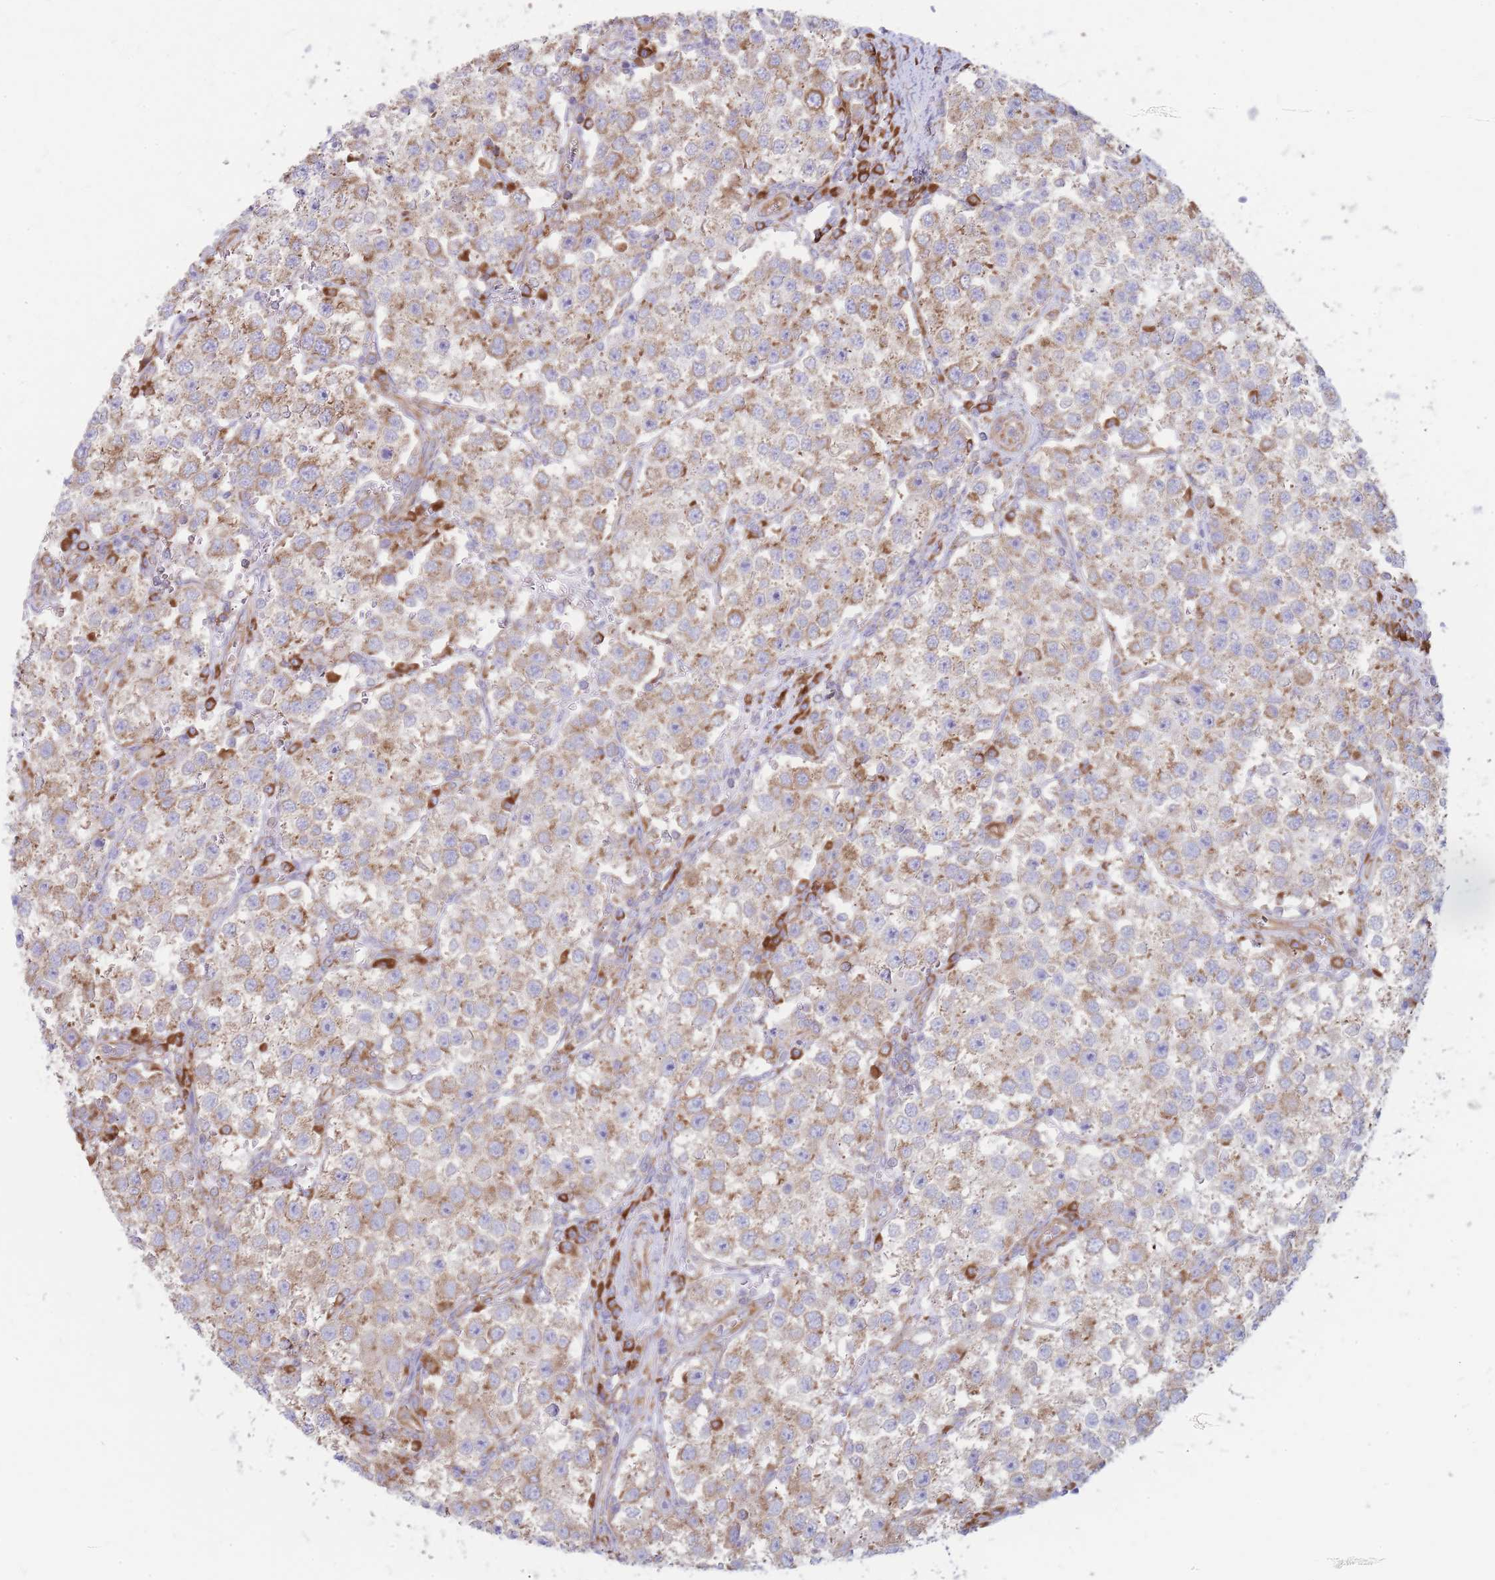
{"staining": {"intensity": "moderate", "quantity": "25%-75%", "location": "cytoplasmic/membranous"}, "tissue": "testis cancer", "cell_type": "Tumor cells", "image_type": "cancer", "snomed": [{"axis": "morphology", "description": "Seminoma, NOS"}, {"axis": "topography", "description": "Testis"}], "caption": "DAB (3,3'-diaminobenzidine) immunohistochemical staining of human testis cancer (seminoma) displays moderate cytoplasmic/membranous protein positivity in about 25%-75% of tumor cells.", "gene": "RPL8", "patient": {"sex": "male", "age": 37}}